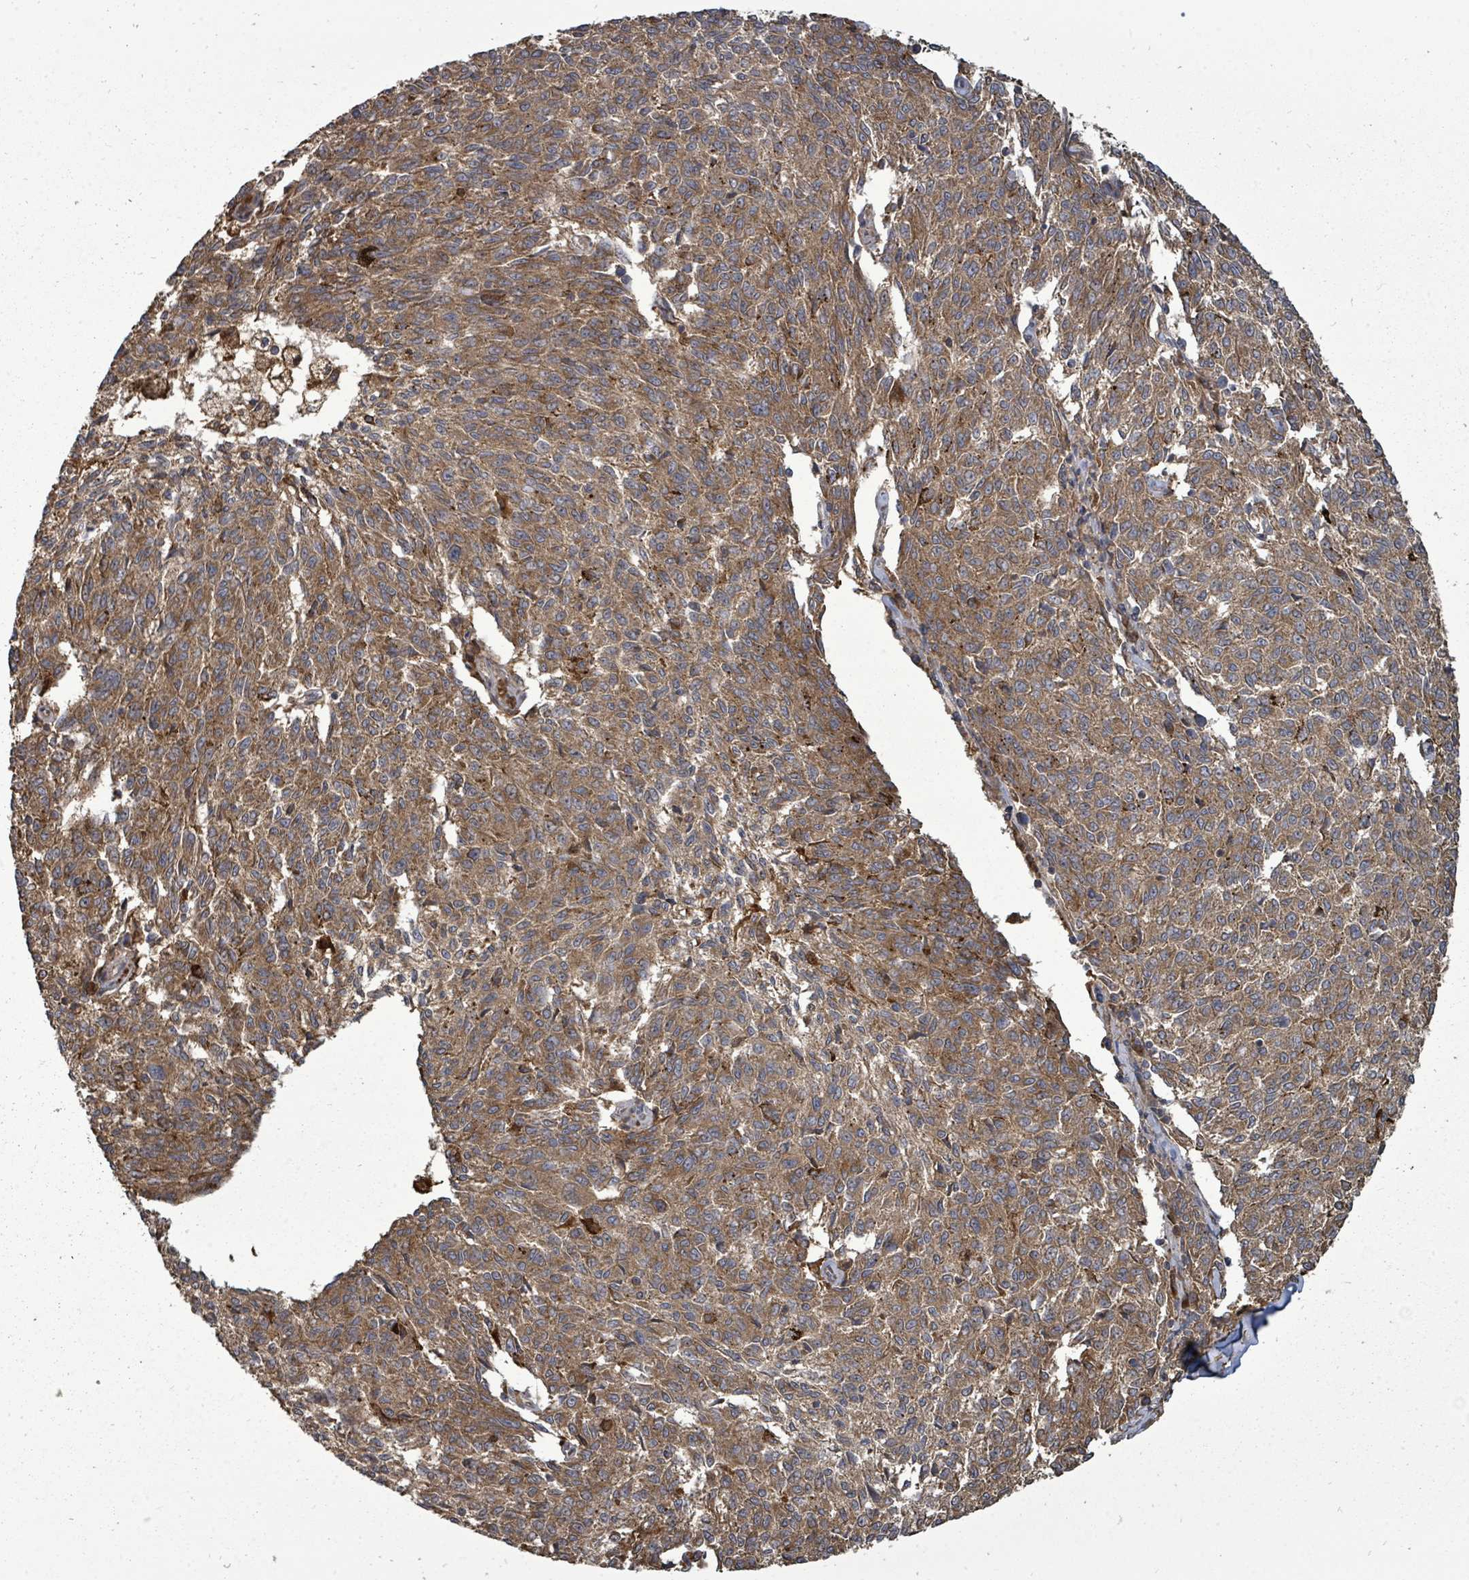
{"staining": {"intensity": "moderate", "quantity": ">75%", "location": "cytoplasmic/membranous"}, "tissue": "melanoma", "cell_type": "Tumor cells", "image_type": "cancer", "snomed": [{"axis": "morphology", "description": "Malignant melanoma, NOS"}, {"axis": "topography", "description": "Skin"}], "caption": "There is medium levels of moderate cytoplasmic/membranous positivity in tumor cells of melanoma, as demonstrated by immunohistochemical staining (brown color).", "gene": "EIF3C", "patient": {"sex": "female", "age": 72}}